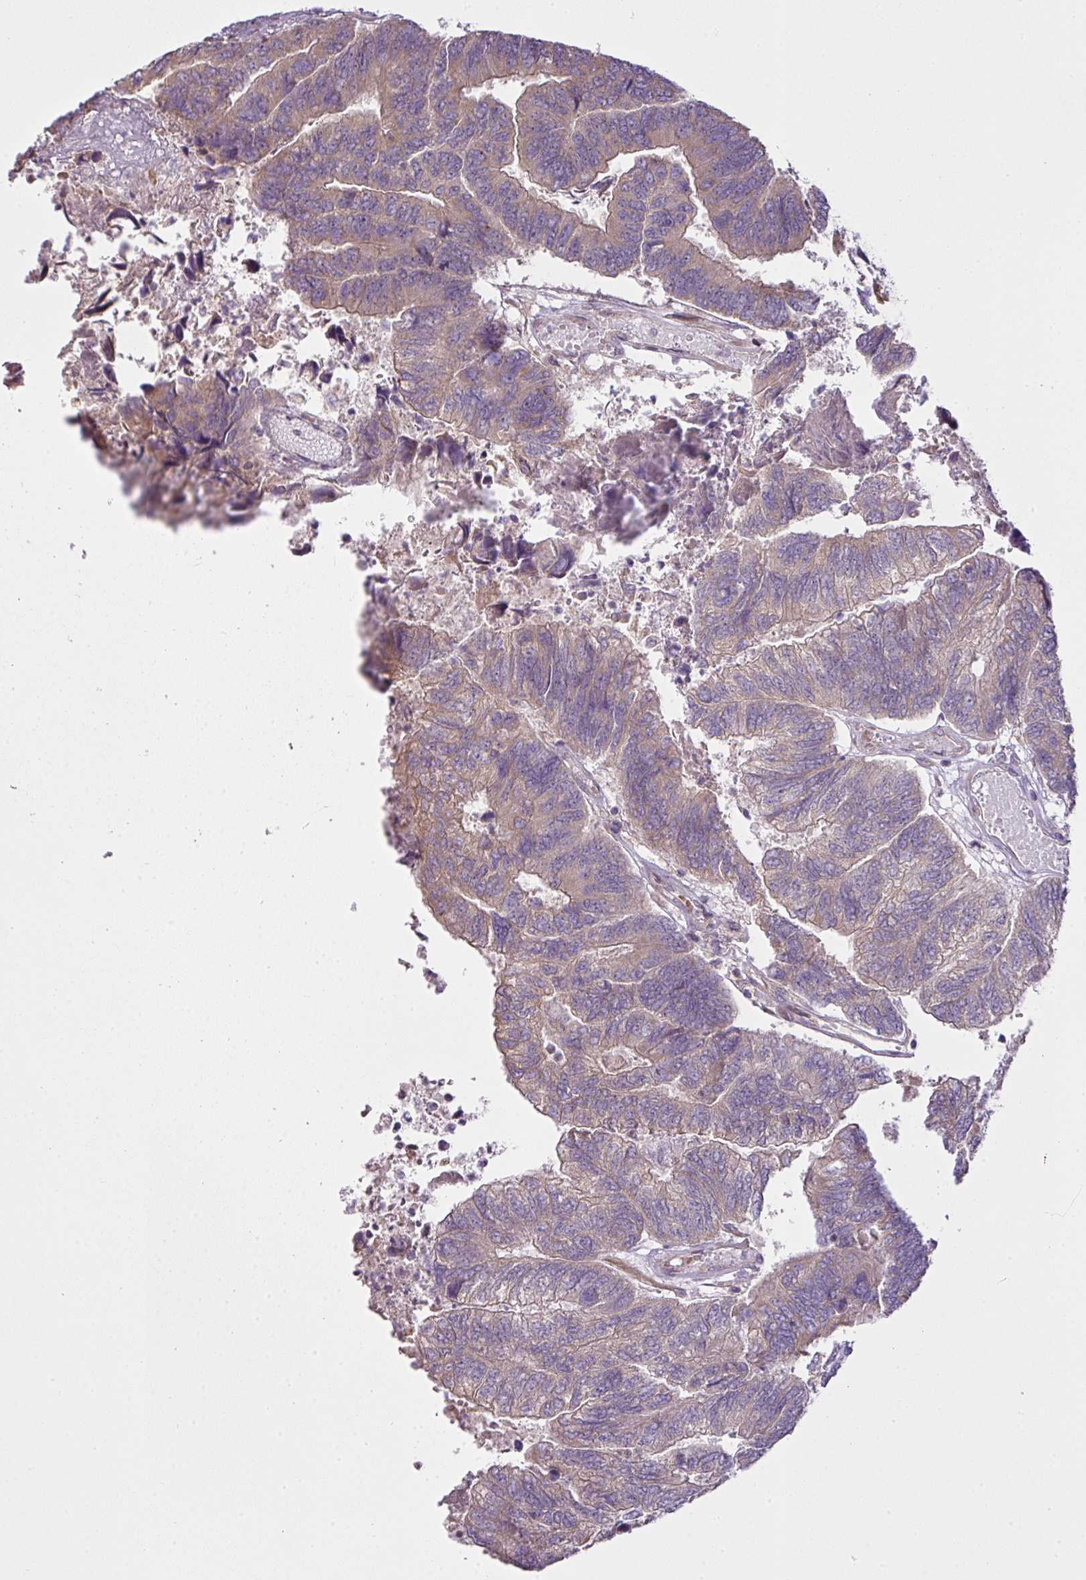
{"staining": {"intensity": "weak", "quantity": "25%-75%", "location": "cytoplasmic/membranous"}, "tissue": "colorectal cancer", "cell_type": "Tumor cells", "image_type": "cancer", "snomed": [{"axis": "morphology", "description": "Adenocarcinoma, NOS"}, {"axis": "topography", "description": "Colon"}], "caption": "IHC (DAB) staining of colorectal adenocarcinoma exhibits weak cytoplasmic/membranous protein staining in approximately 25%-75% of tumor cells. (Stains: DAB (3,3'-diaminobenzidine) in brown, nuclei in blue, Microscopy: brightfield microscopy at high magnification).", "gene": "COX18", "patient": {"sex": "female", "age": 67}}